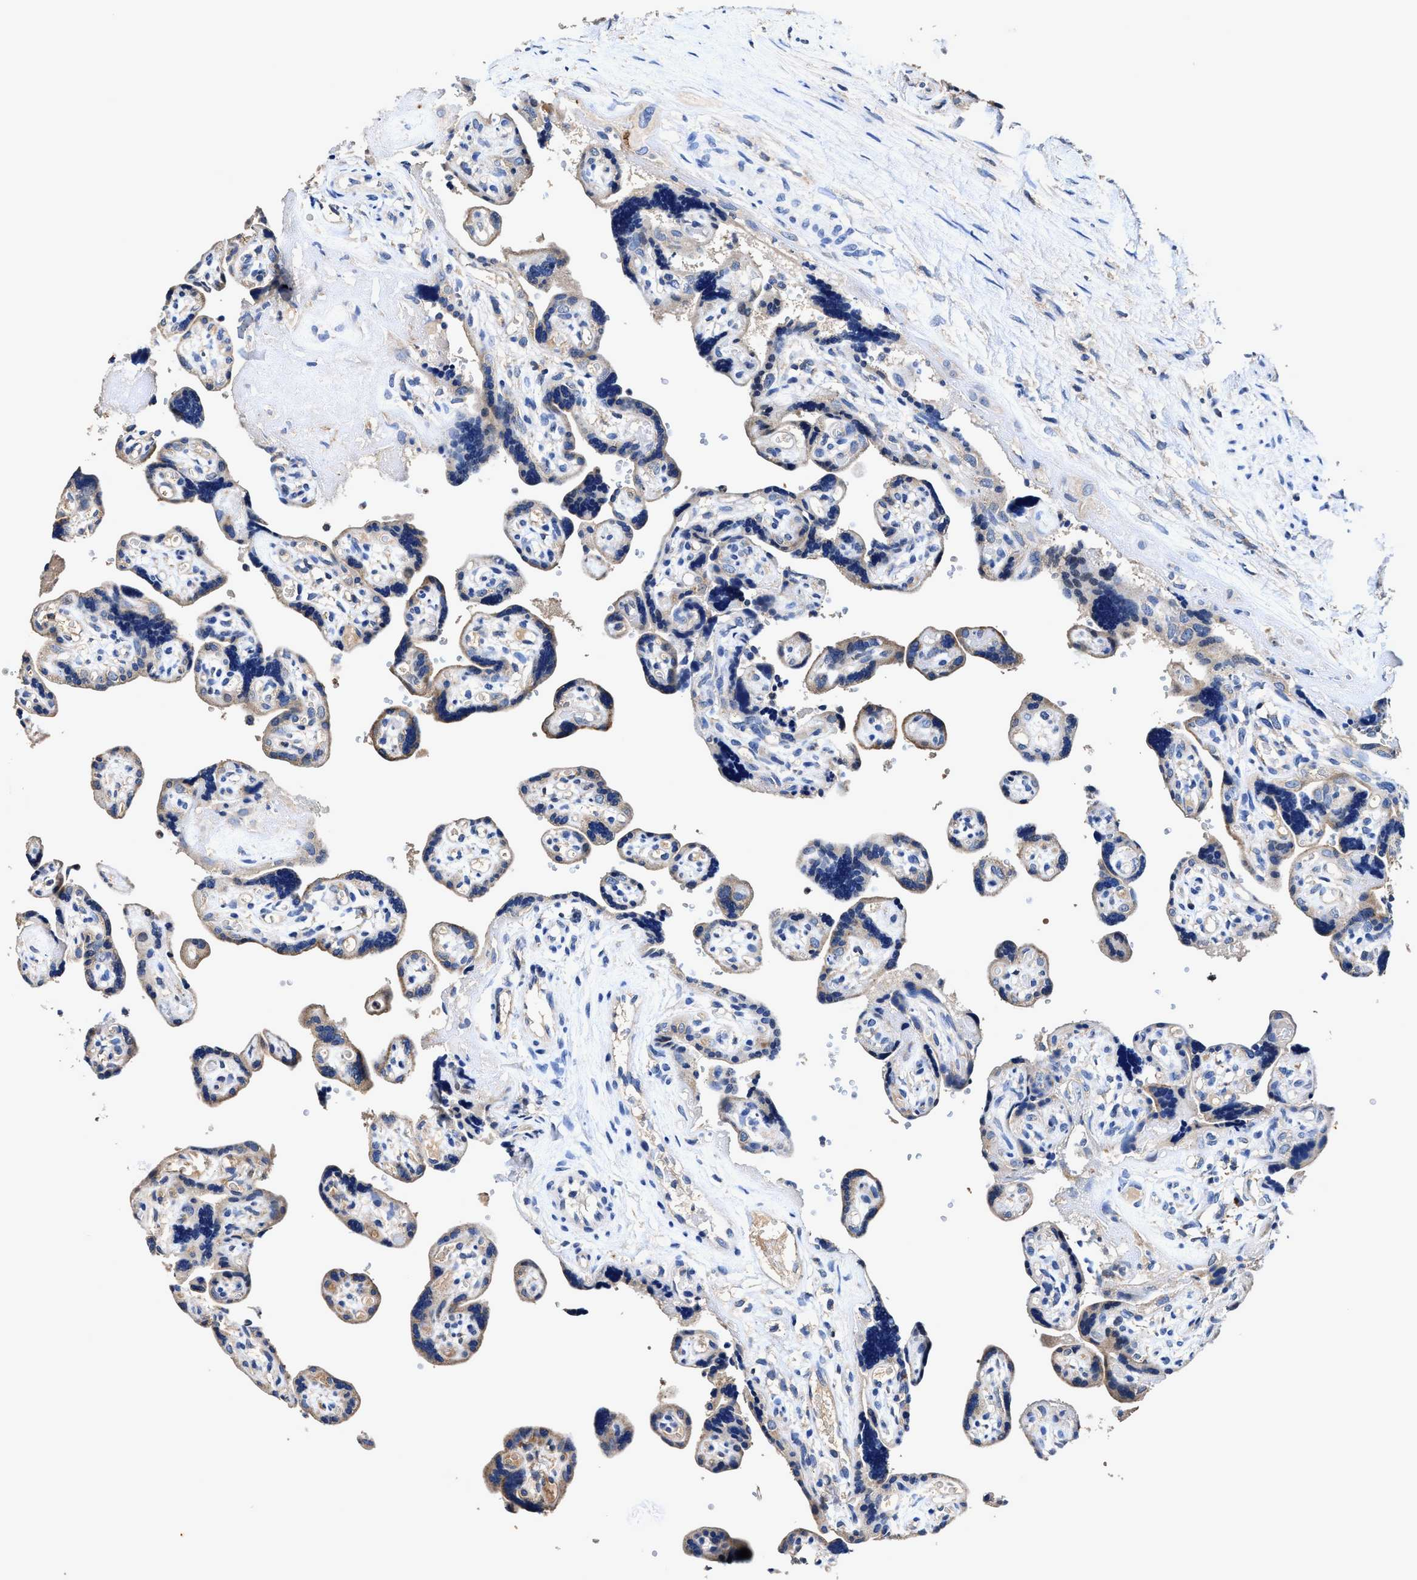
{"staining": {"intensity": "strong", "quantity": "25%-75%", "location": "cytoplasmic/membranous"}, "tissue": "placenta", "cell_type": "Trophoblastic cells", "image_type": "normal", "snomed": [{"axis": "morphology", "description": "Normal tissue, NOS"}, {"axis": "topography", "description": "Placenta"}], "caption": "Protein expression analysis of unremarkable placenta reveals strong cytoplasmic/membranous positivity in about 25%-75% of trophoblastic cells.", "gene": "UBR4", "patient": {"sex": "female", "age": 30}}